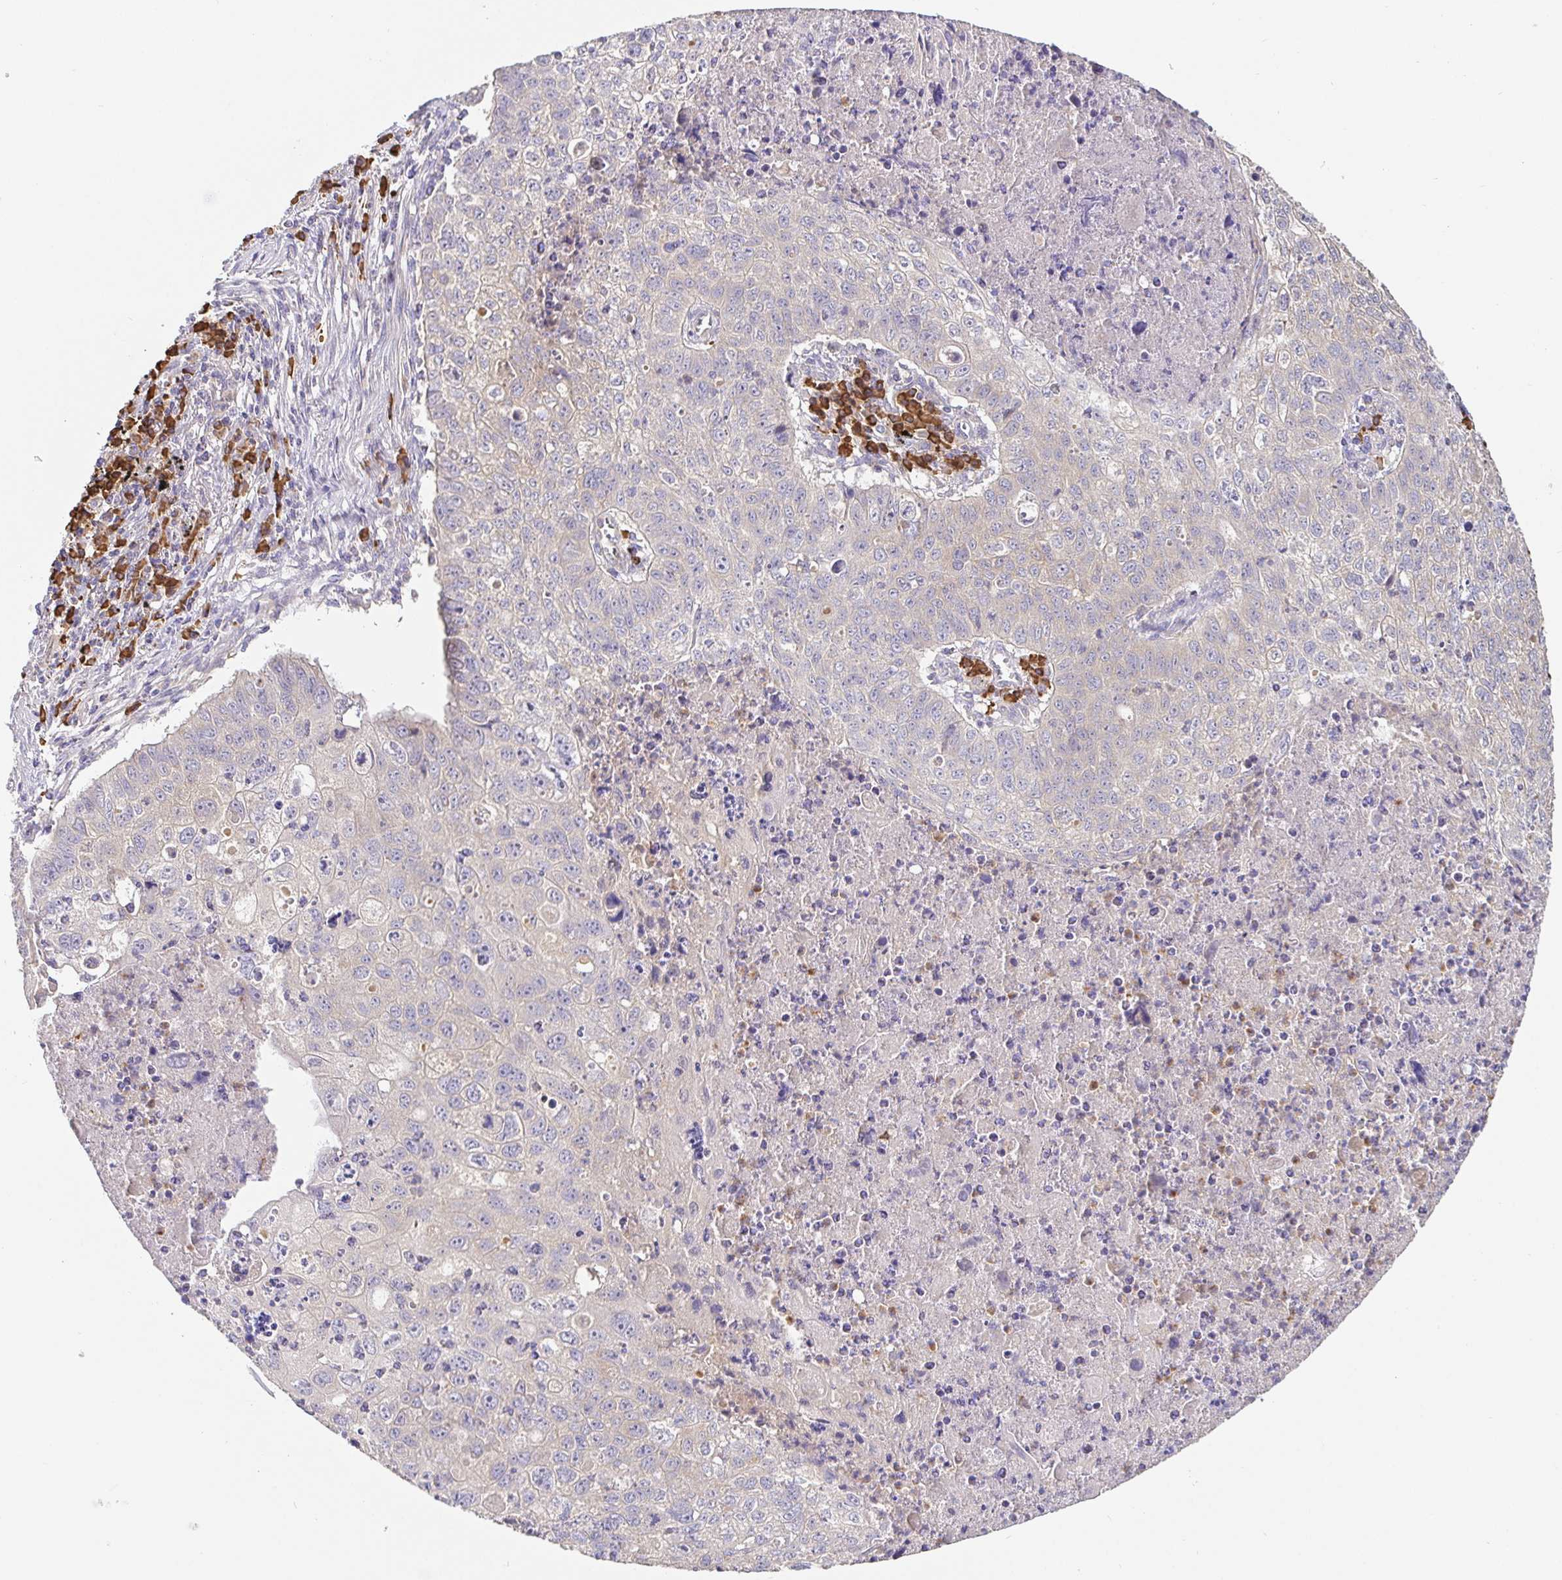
{"staining": {"intensity": "negative", "quantity": "none", "location": "none"}, "tissue": "lung cancer", "cell_type": "Tumor cells", "image_type": "cancer", "snomed": [{"axis": "morphology", "description": "Normal morphology"}, {"axis": "morphology", "description": "Aneuploidy"}, {"axis": "morphology", "description": "Squamous cell carcinoma, NOS"}, {"axis": "topography", "description": "Lymph node"}, {"axis": "topography", "description": "Lung"}], "caption": "This is an immunohistochemistry photomicrograph of lung cancer. There is no expression in tumor cells.", "gene": "HAGH", "patient": {"sex": "female", "age": 76}}